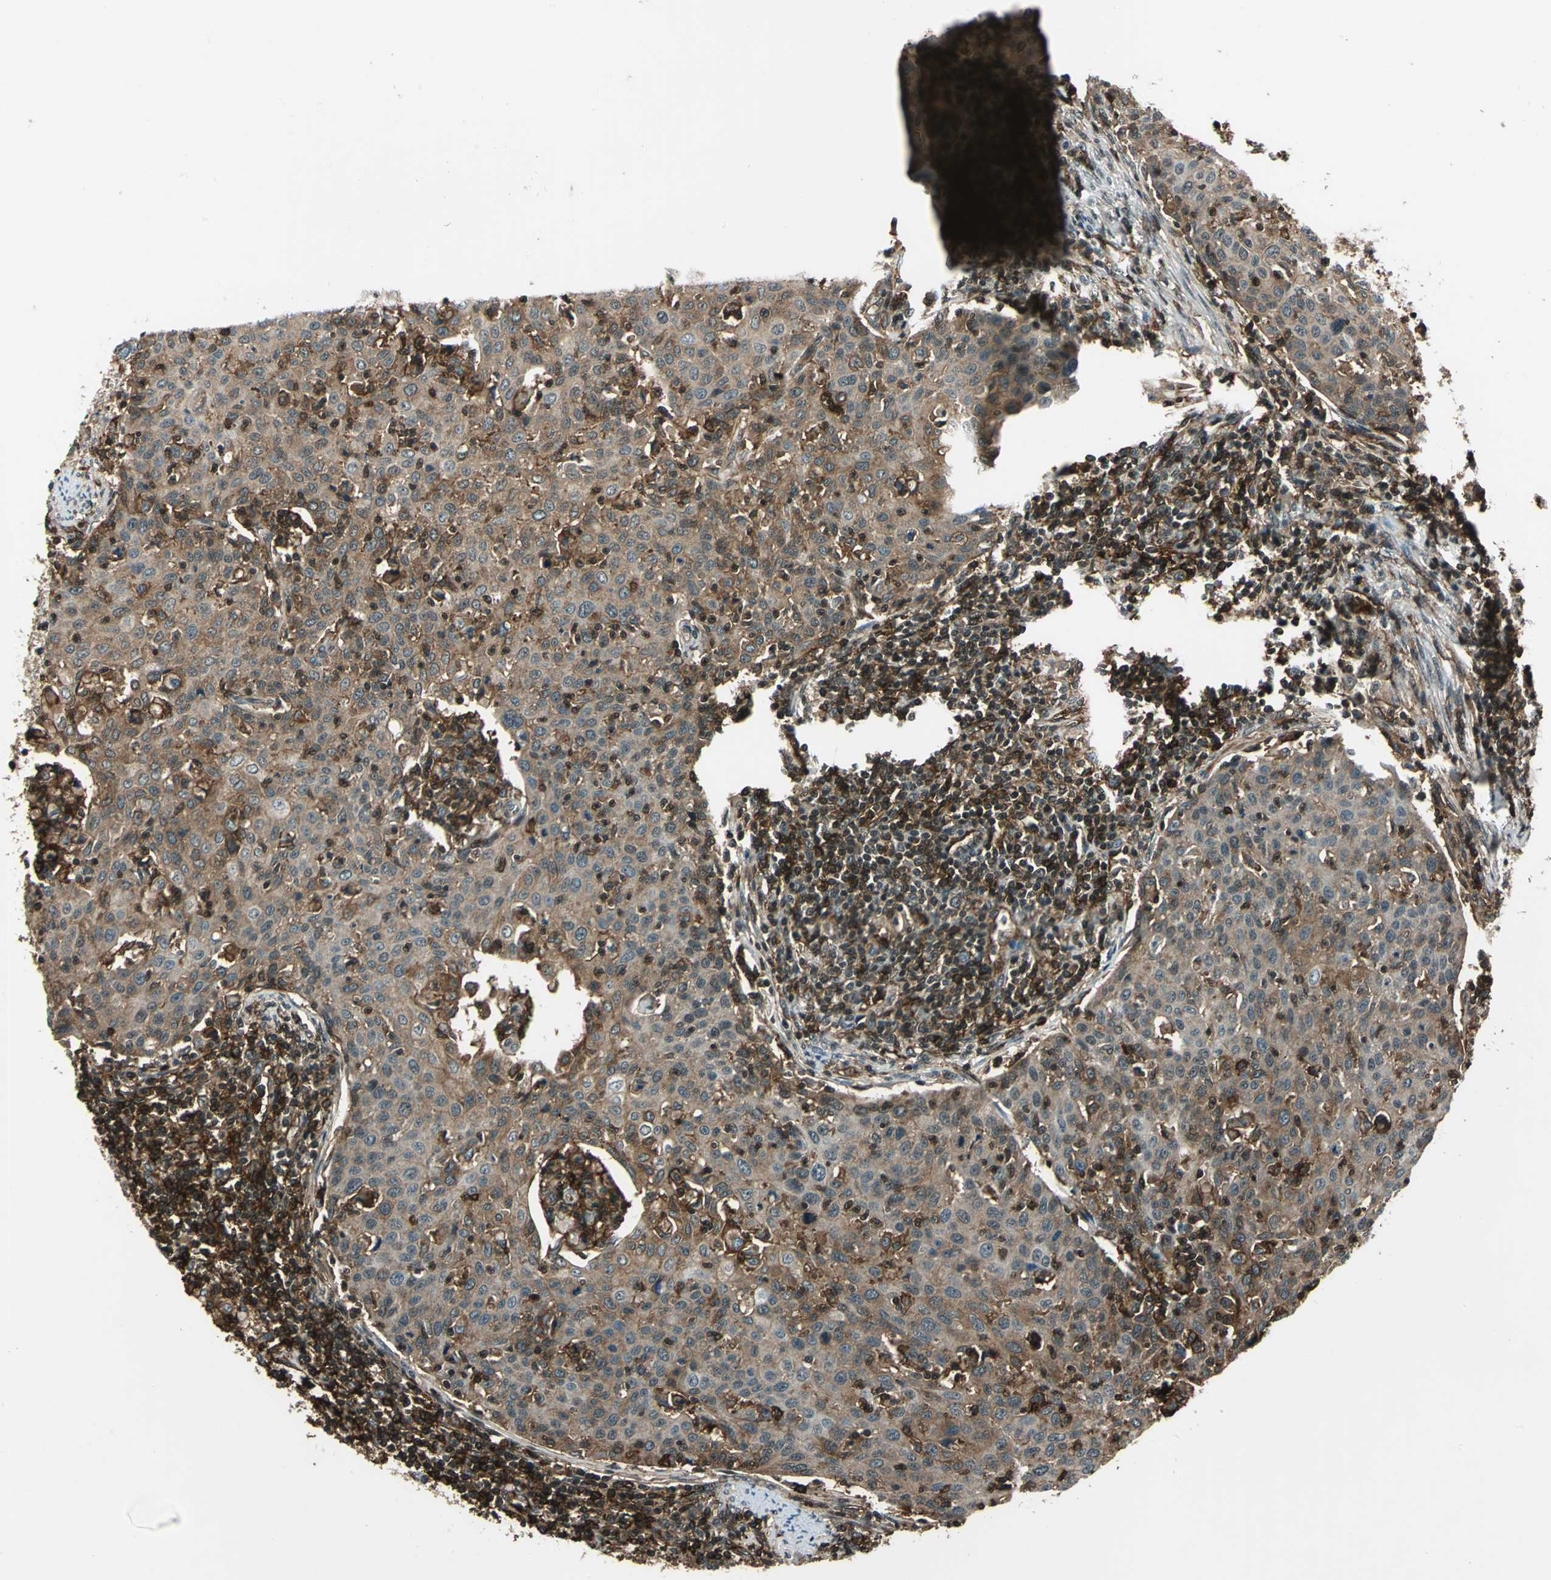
{"staining": {"intensity": "moderate", "quantity": ">75%", "location": "cytoplasmic/membranous,nuclear"}, "tissue": "cervical cancer", "cell_type": "Tumor cells", "image_type": "cancer", "snomed": [{"axis": "morphology", "description": "Squamous cell carcinoma, NOS"}, {"axis": "topography", "description": "Cervix"}], "caption": "Cervical cancer (squamous cell carcinoma) tissue shows moderate cytoplasmic/membranous and nuclear staining in approximately >75% of tumor cells", "gene": "NR2C2", "patient": {"sex": "female", "age": 38}}